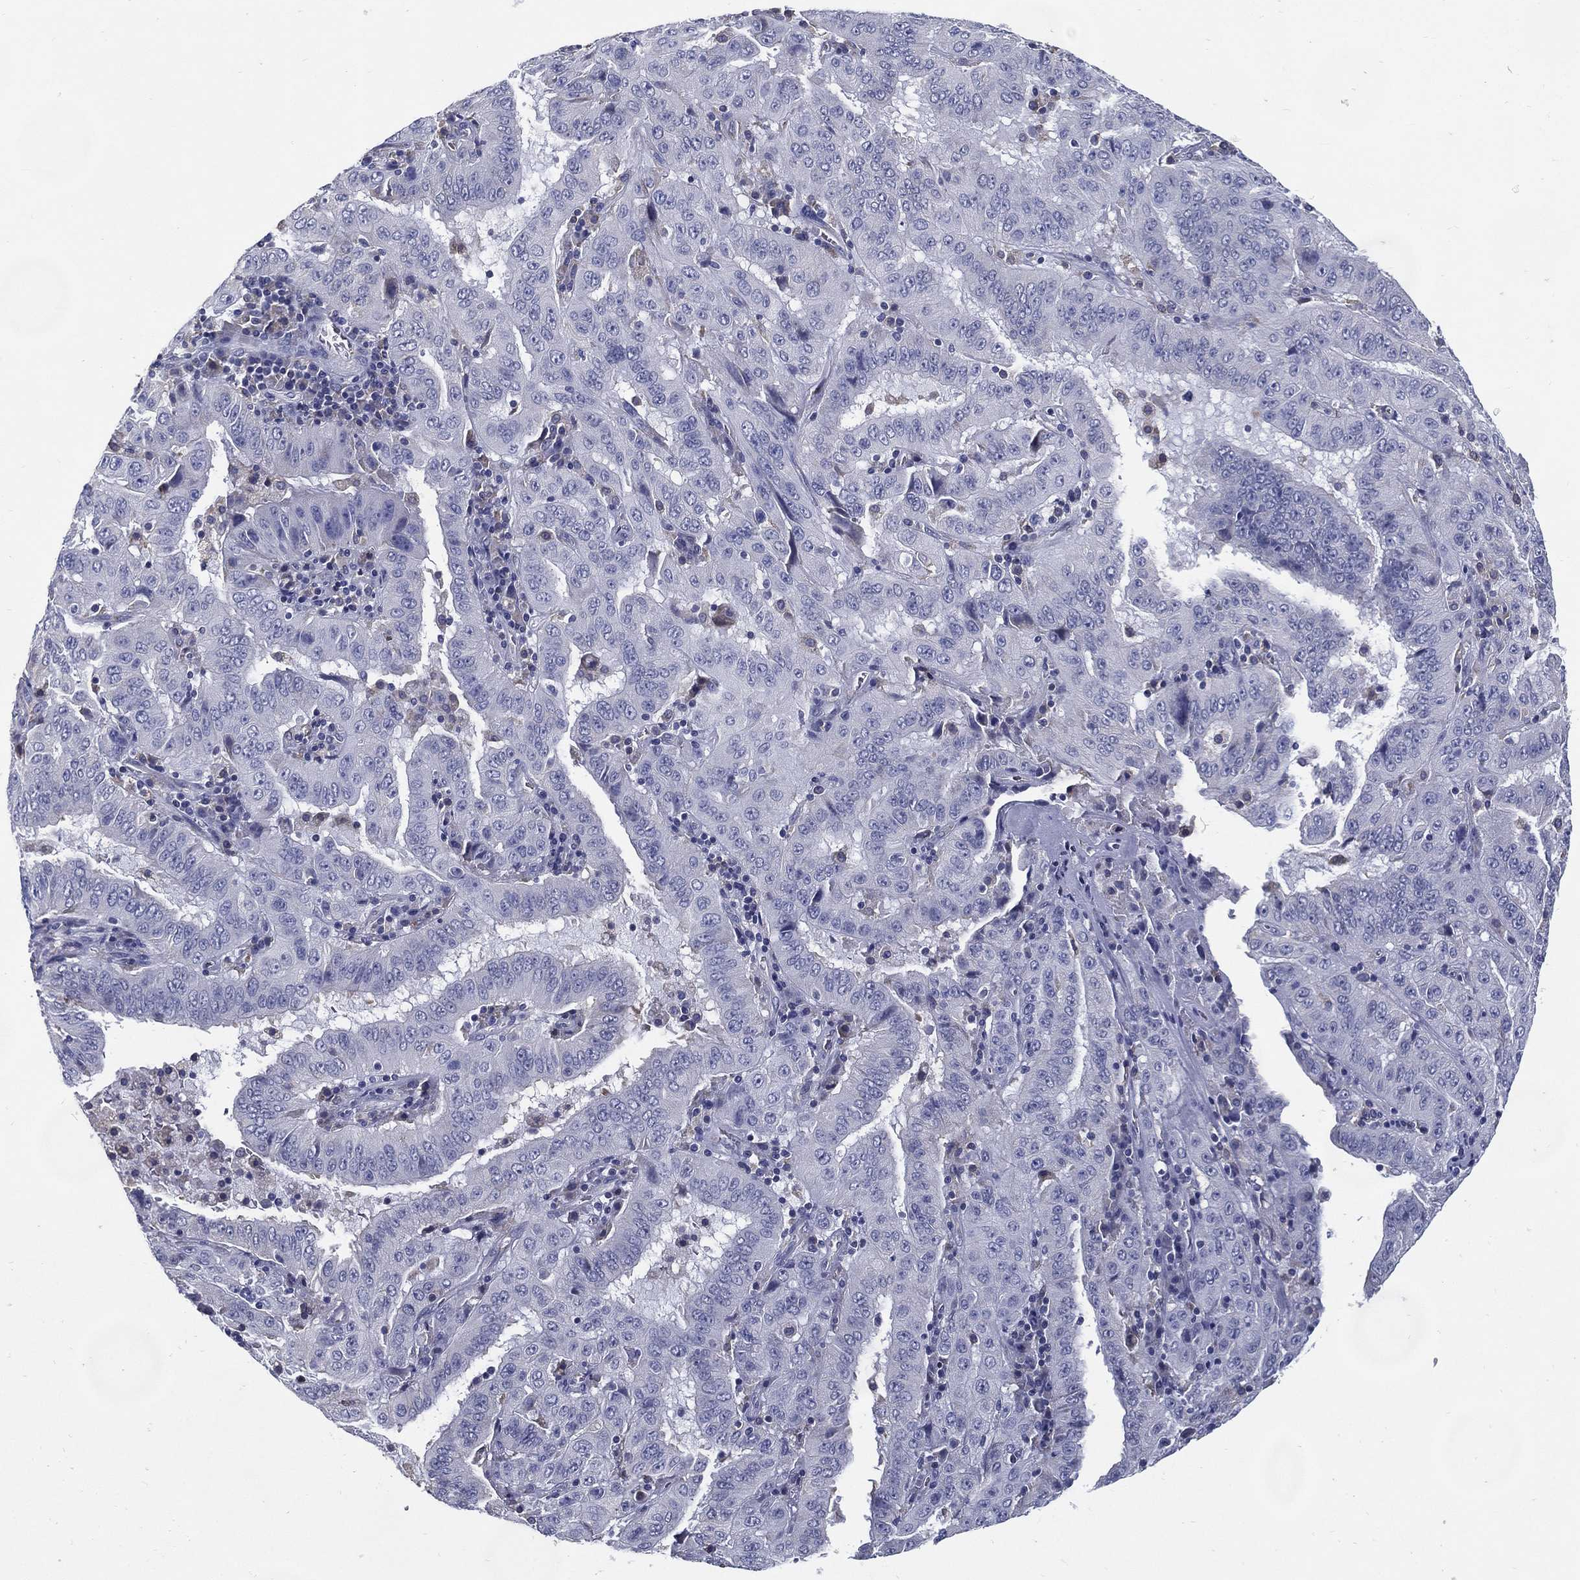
{"staining": {"intensity": "negative", "quantity": "none", "location": "none"}, "tissue": "pancreatic cancer", "cell_type": "Tumor cells", "image_type": "cancer", "snomed": [{"axis": "morphology", "description": "Adenocarcinoma, NOS"}, {"axis": "topography", "description": "Pancreas"}], "caption": "Immunohistochemical staining of adenocarcinoma (pancreatic) shows no significant staining in tumor cells.", "gene": "C19orf18", "patient": {"sex": "male", "age": 63}}